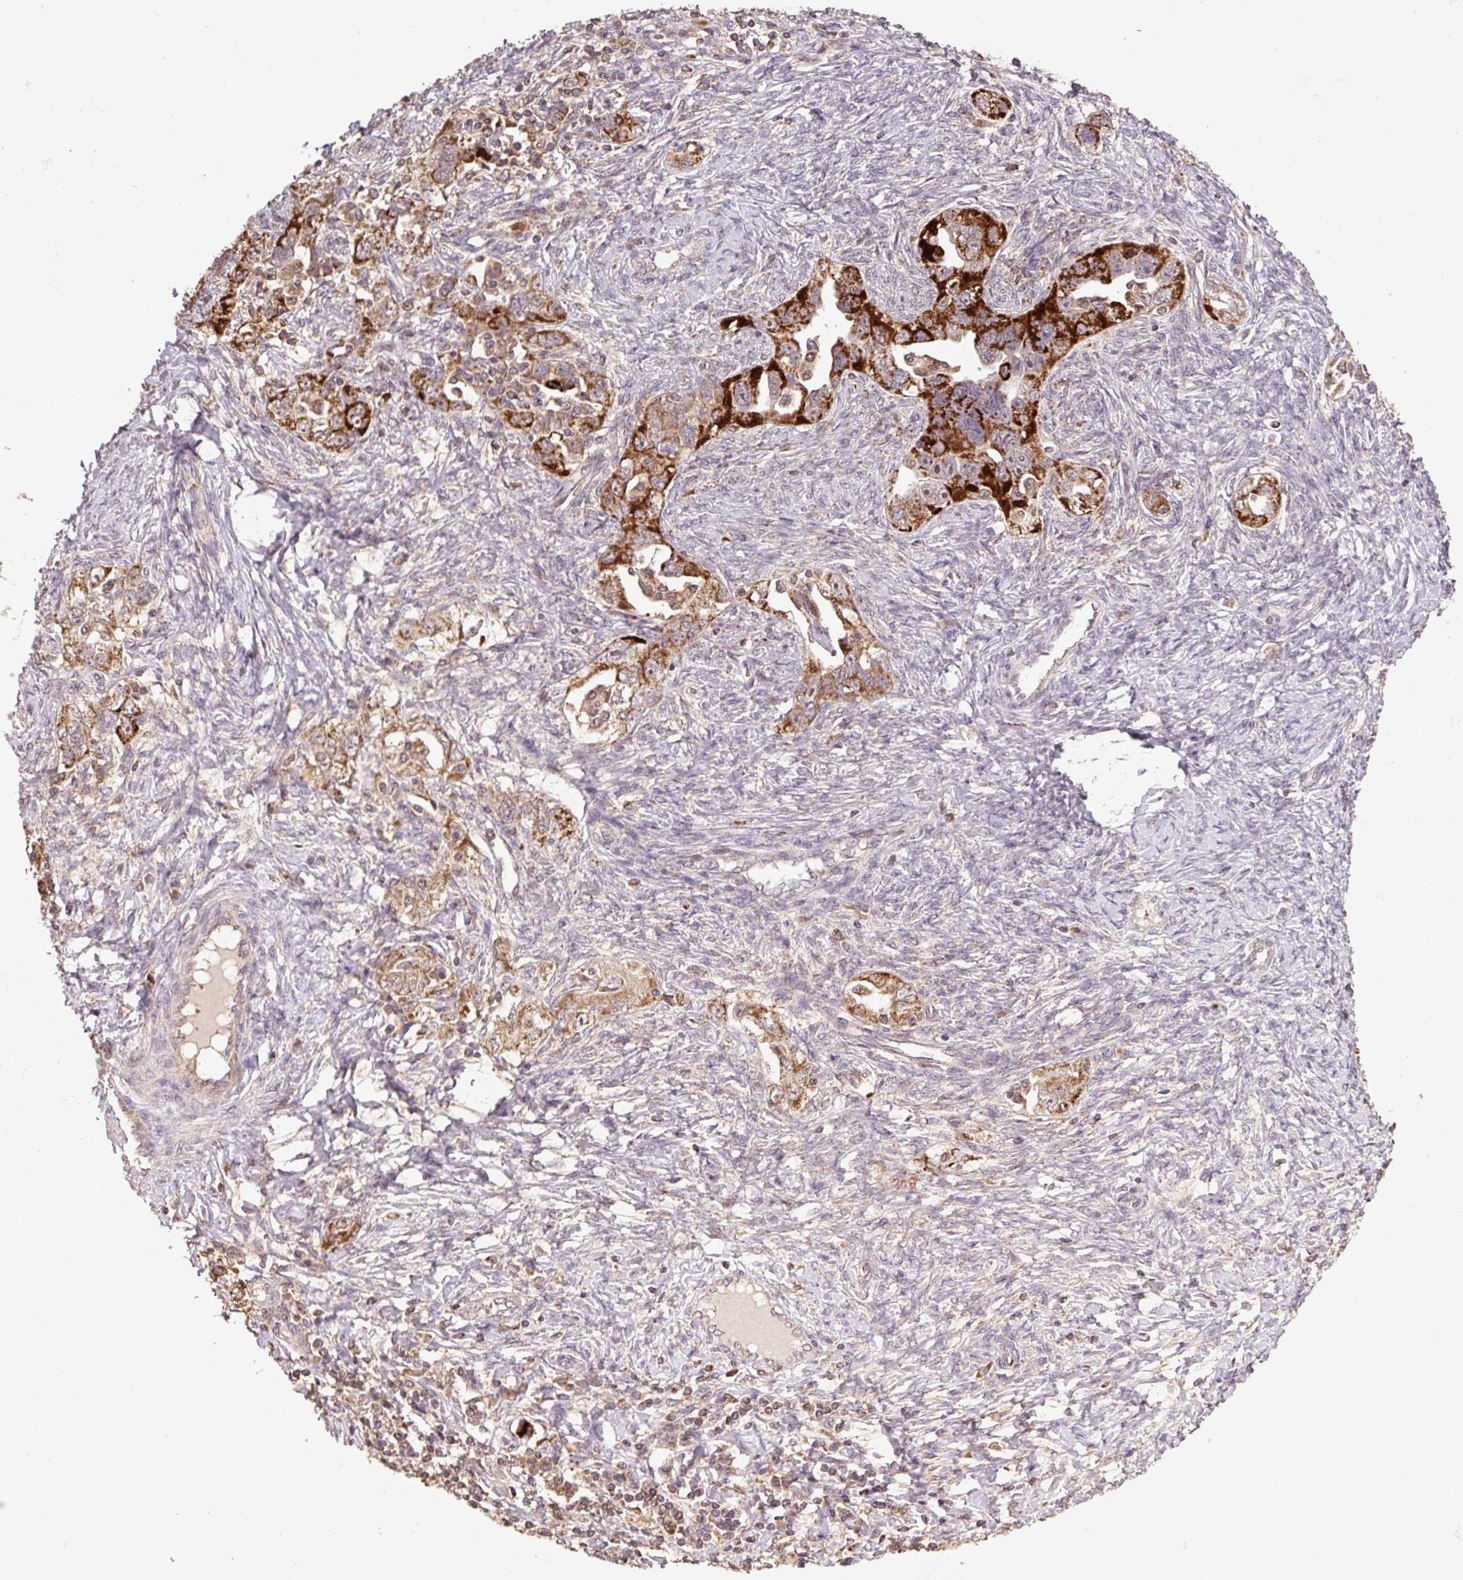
{"staining": {"intensity": "strong", "quantity": ">75%", "location": "cytoplasmic/membranous"}, "tissue": "ovarian cancer", "cell_type": "Tumor cells", "image_type": "cancer", "snomed": [{"axis": "morphology", "description": "Carcinoma, NOS"}, {"axis": "morphology", "description": "Cystadenocarcinoma, serous, NOS"}, {"axis": "topography", "description": "Ovary"}], "caption": "Immunohistochemistry (IHC) micrograph of human ovarian cancer stained for a protein (brown), which reveals high levels of strong cytoplasmic/membranous positivity in about >75% of tumor cells.", "gene": "TMEM160", "patient": {"sex": "female", "age": 69}}